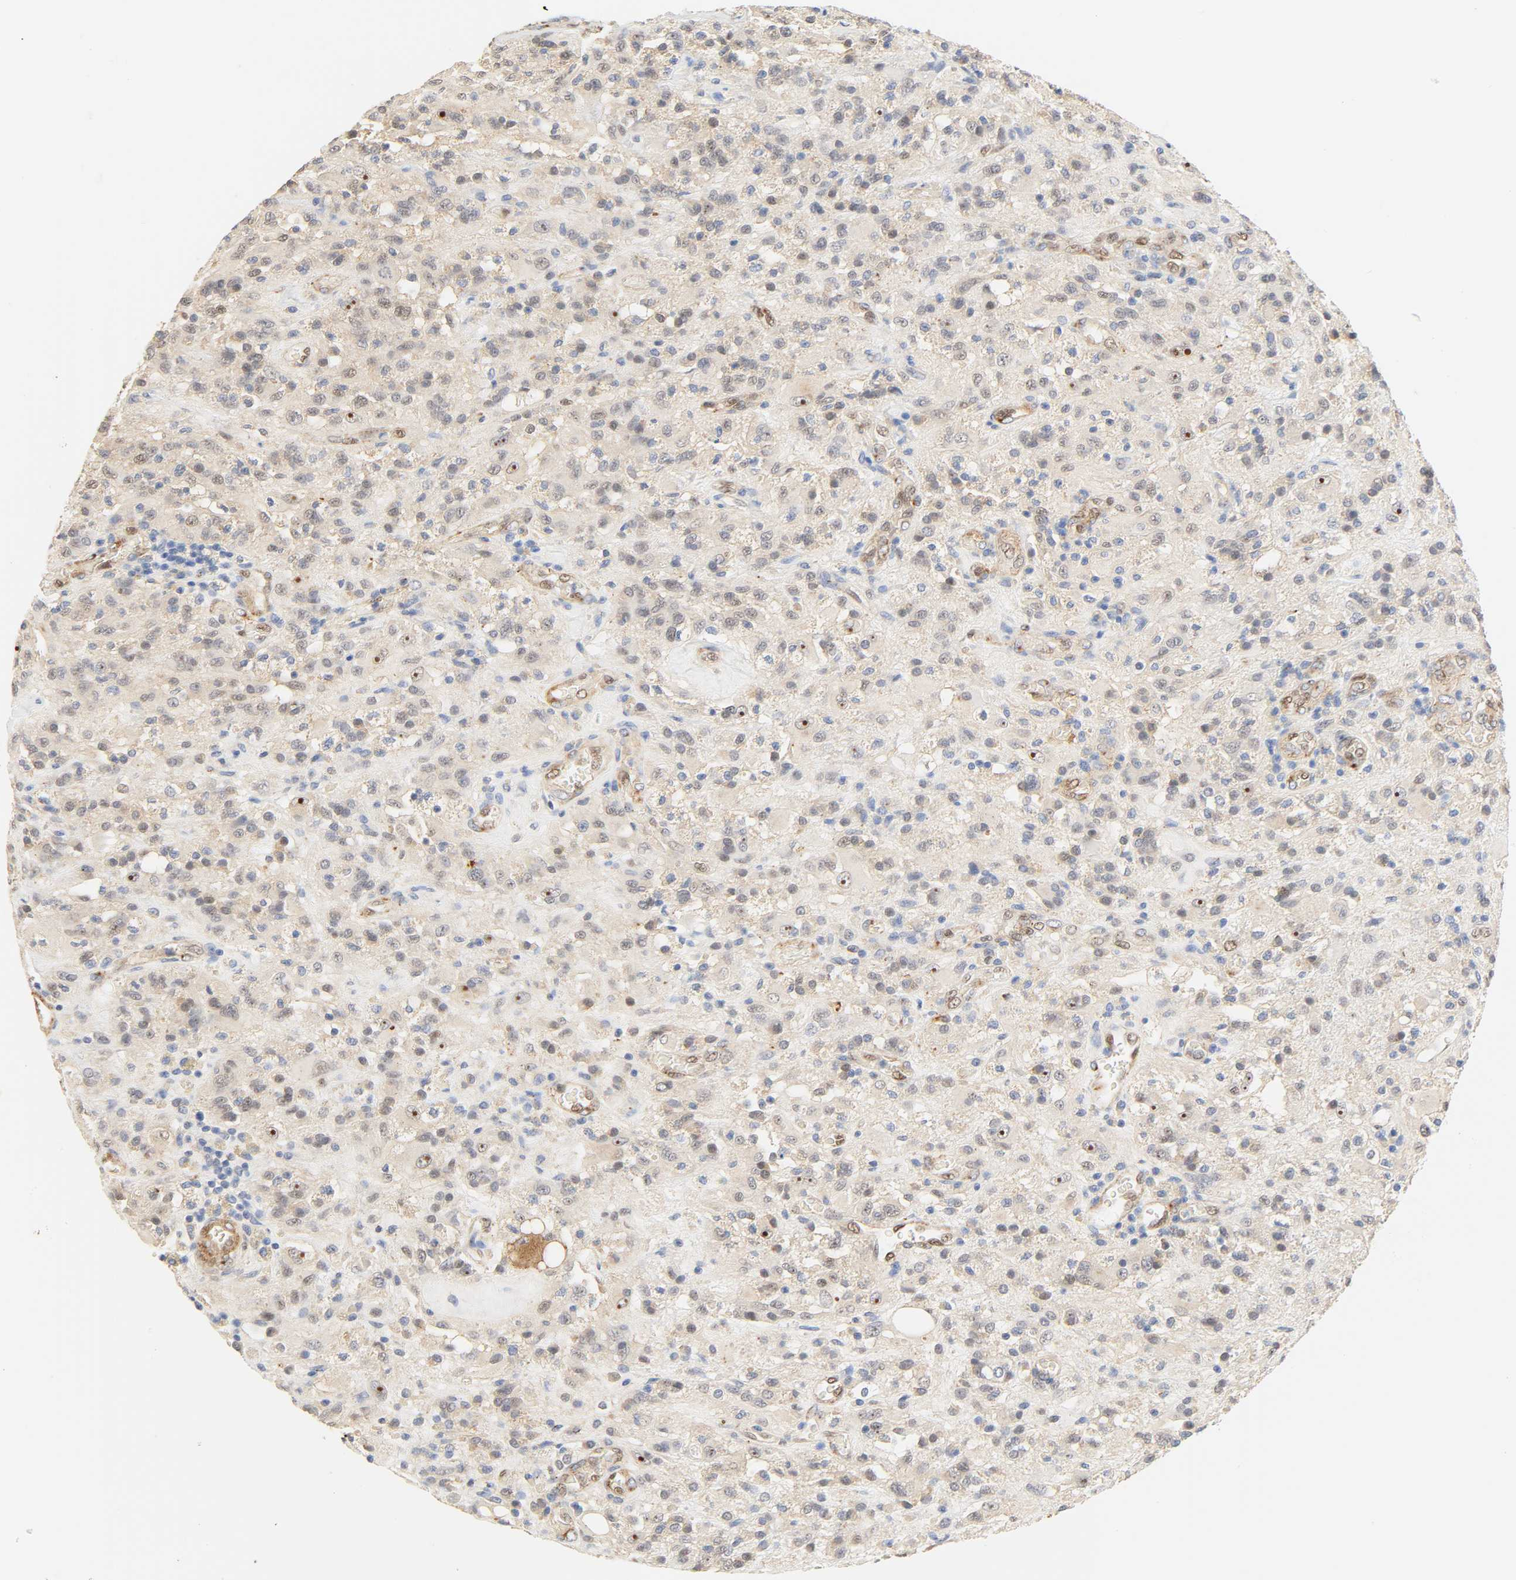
{"staining": {"intensity": "negative", "quantity": "none", "location": "none"}, "tissue": "glioma", "cell_type": "Tumor cells", "image_type": "cancer", "snomed": [{"axis": "morphology", "description": "Normal tissue, NOS"}, {"axis": "morphology", "description": "Glioma, malignant, High grade"}, {"axis": "topography", "description": "Cerebral cortex"}], "caption": "This is a photomicrograph of immunohistochemistry (IHC) staining of glioma, which shows no staining in tumor cells.", "gene": "BORCS8-MEF2B", "patient": {"sex": "male", "age": 56}}